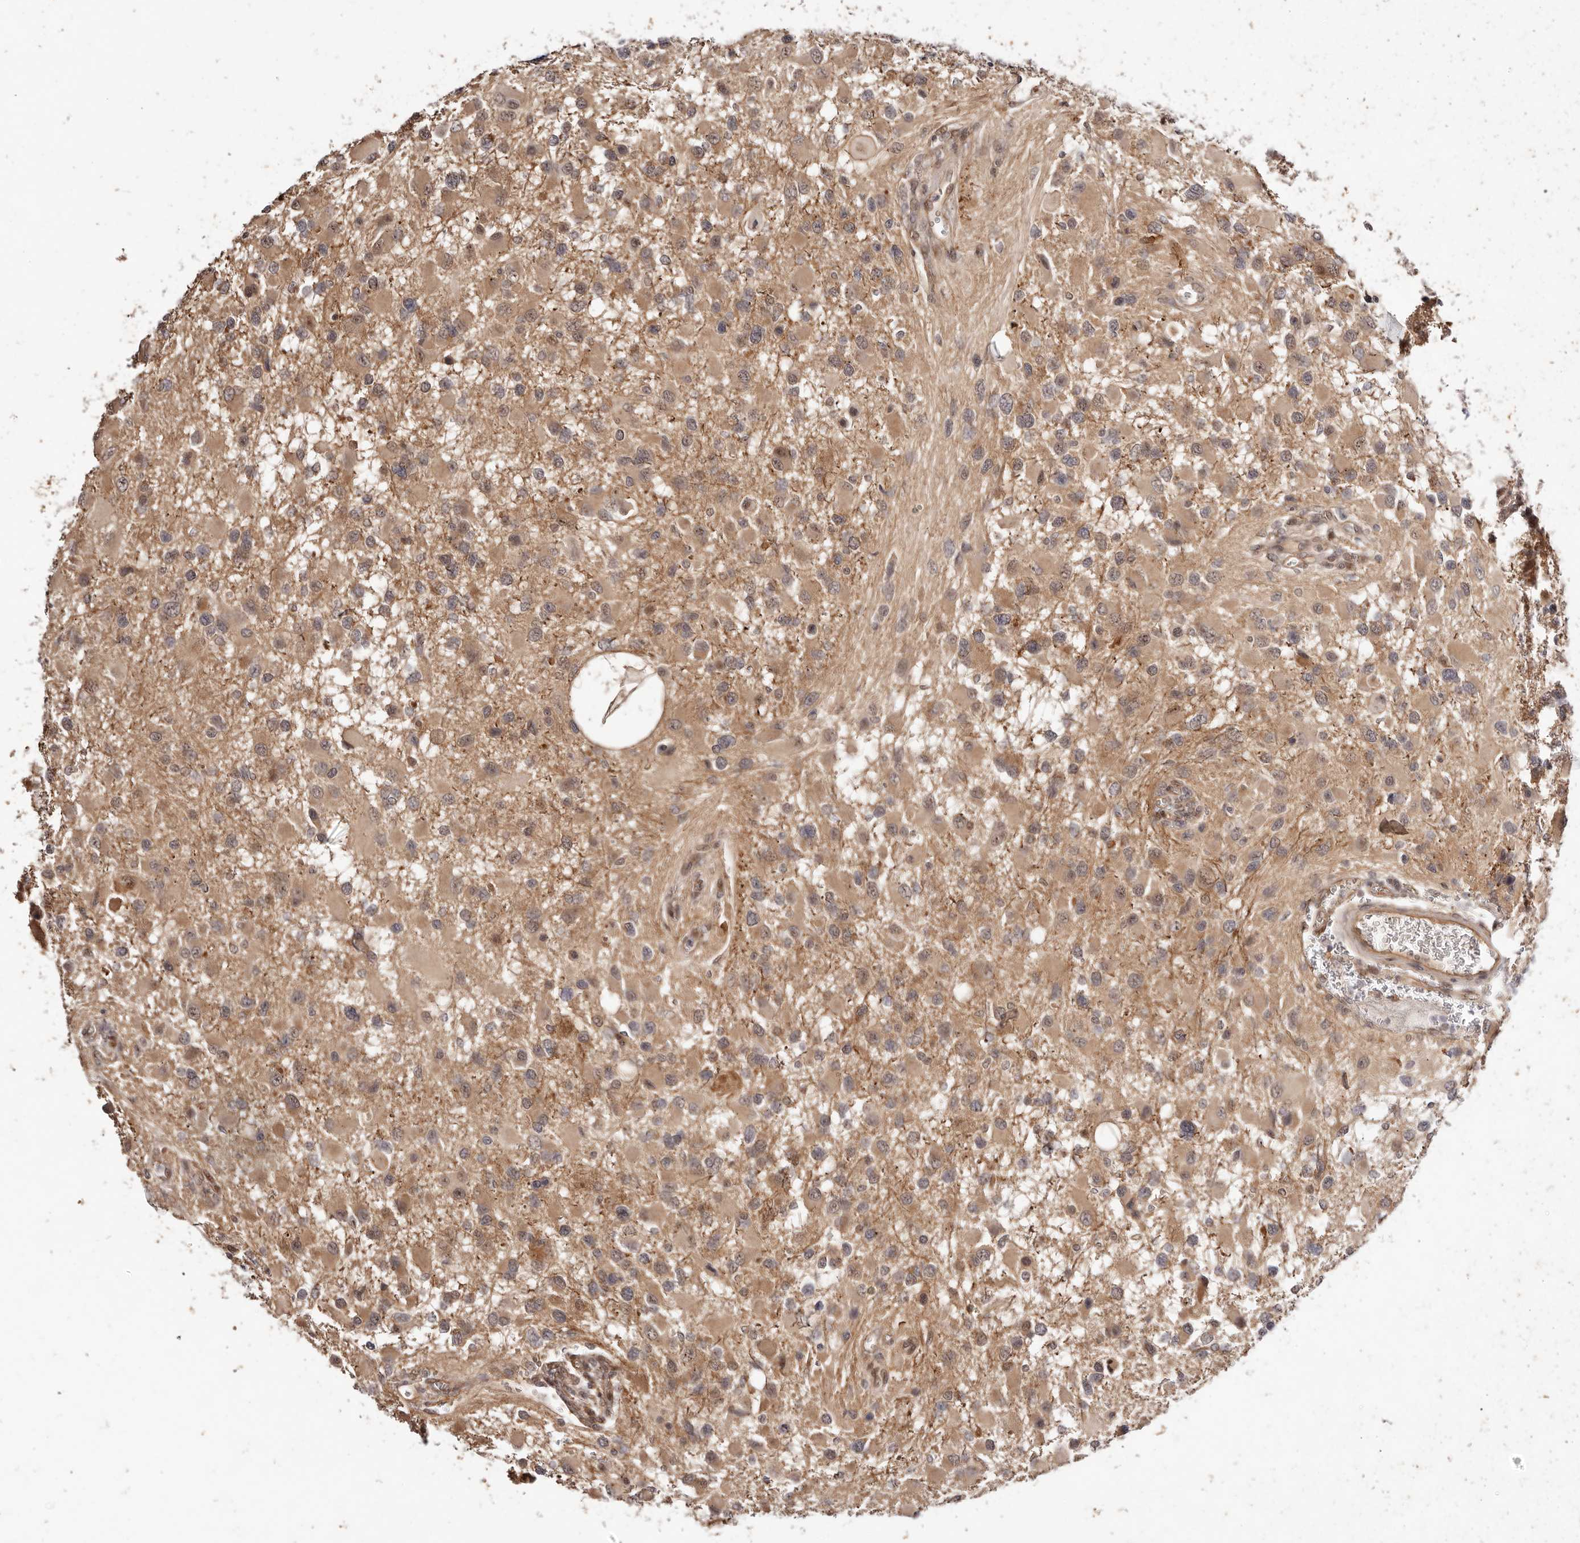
{"staining": {"intensity": "weak", "quantity": "25%-75%", "location": "cytoplasmic/membranous"}, "tissue": "glioma", "cell_type": "Tumor cells", "image_type": "cancer", "snomed": [{"axis": "morphology", "description": "Glioma, malignant, High grade"}, {"axis": "topography", "description": "Brain"}], "caption": "Glioma was stained to show a protein in brown. There is low levels of weak cytoplasmic/membranous positivity in approximately 25%-75% of tumor cells.", "gene": "WRN", "patient": {"sex": "male", "age": 53}}